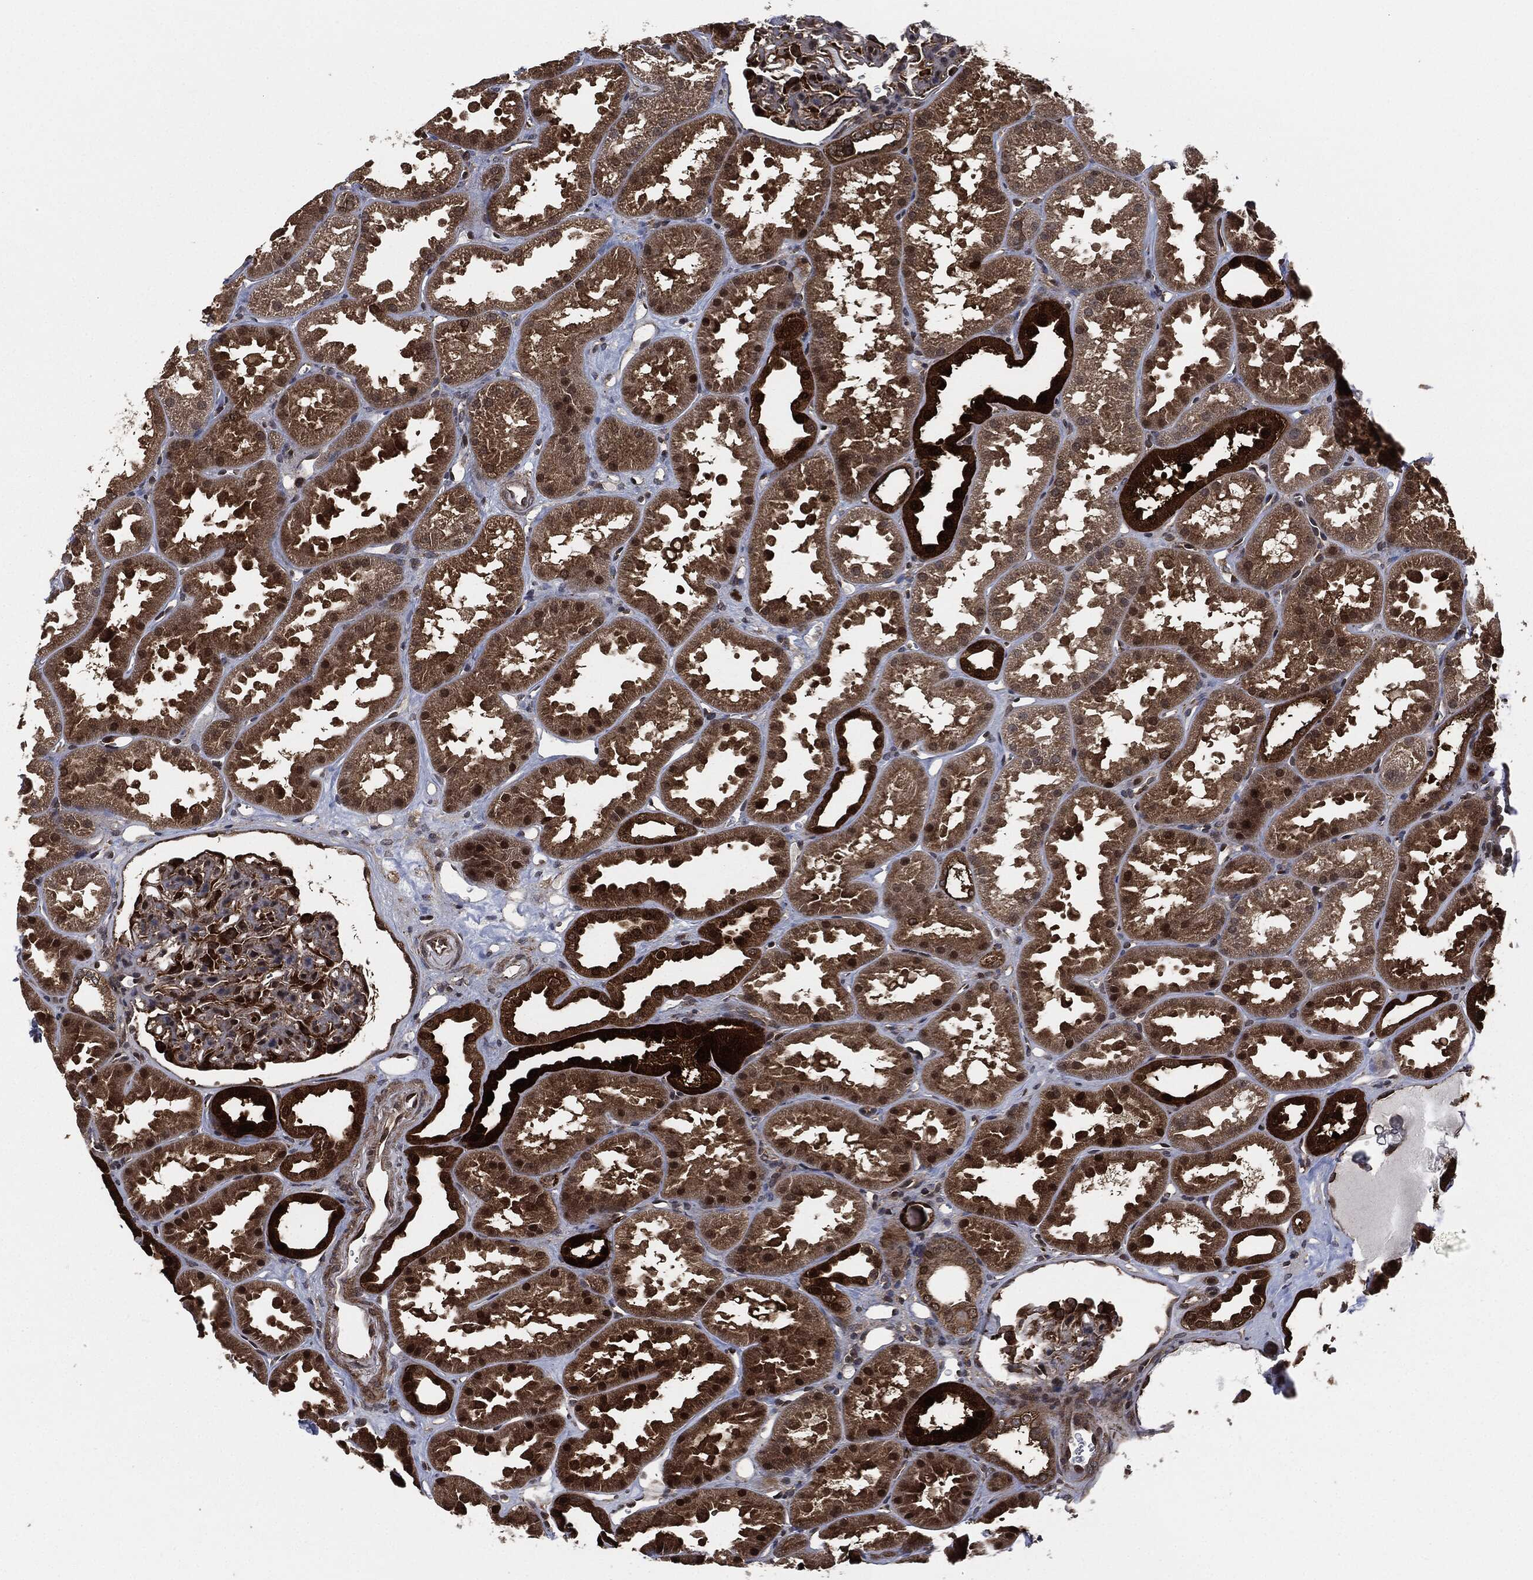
{"staining": {"intensity": "strong", "quantity": "<25%", "location": "cytoplasmic/membranous"}, "tissue": "kidney", "cell_type": "Cells in glomeruli", "image_type": "normal", "snomed": [{"axis": "morphology", "description": "Normal tissue, NOS"}, {"axis": "topography", "description": "Kidney"}], "caption": "Cells in glomeruli show medium levels of strong cytoplasmic/membranous positivity in about <25% of cells in unremarkable kidney. Nuclei are stained in blue.", "gene": "HRAS", "patient": {"sex": "male", "age": 61}}